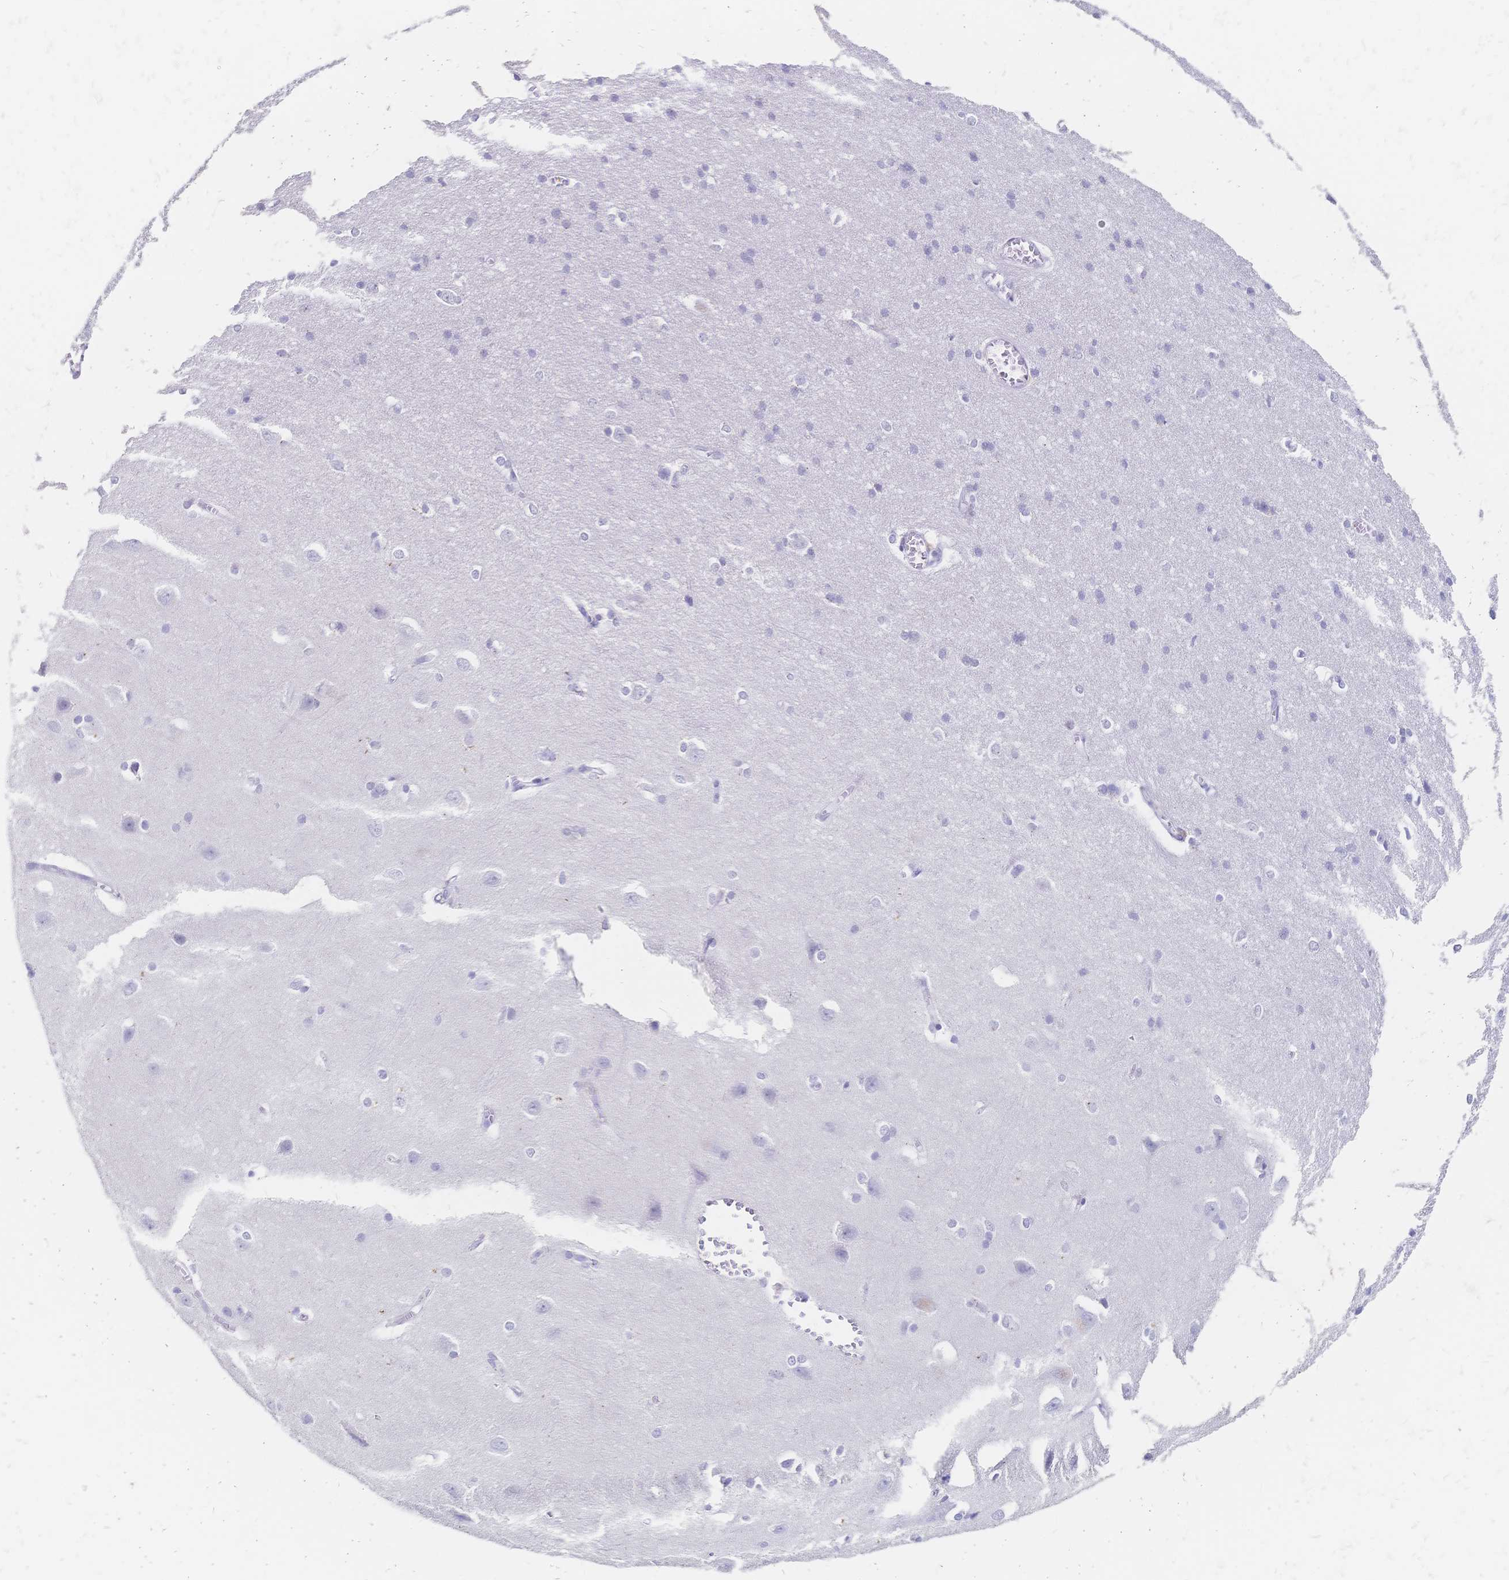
{"staining": {"intensity": "negative", "quantity": "none", "location": "none"}, "tissue": "cerebral cortex", "cell_type": "Endothelial cells", "image_type": "normal", "snomed": [{"axis": "morphology", "description": "Normal tissue, NOS"}, {"axis": "topography", "description": "Cerebral cortex"}], "caption": "IHC image of unremarkable cerebral cortex stained for a protein (brown), which reveals no positivity in endothelial cells.", "gene": "PSORS1C2", "patient": {"sex": "male", "age": 37}}